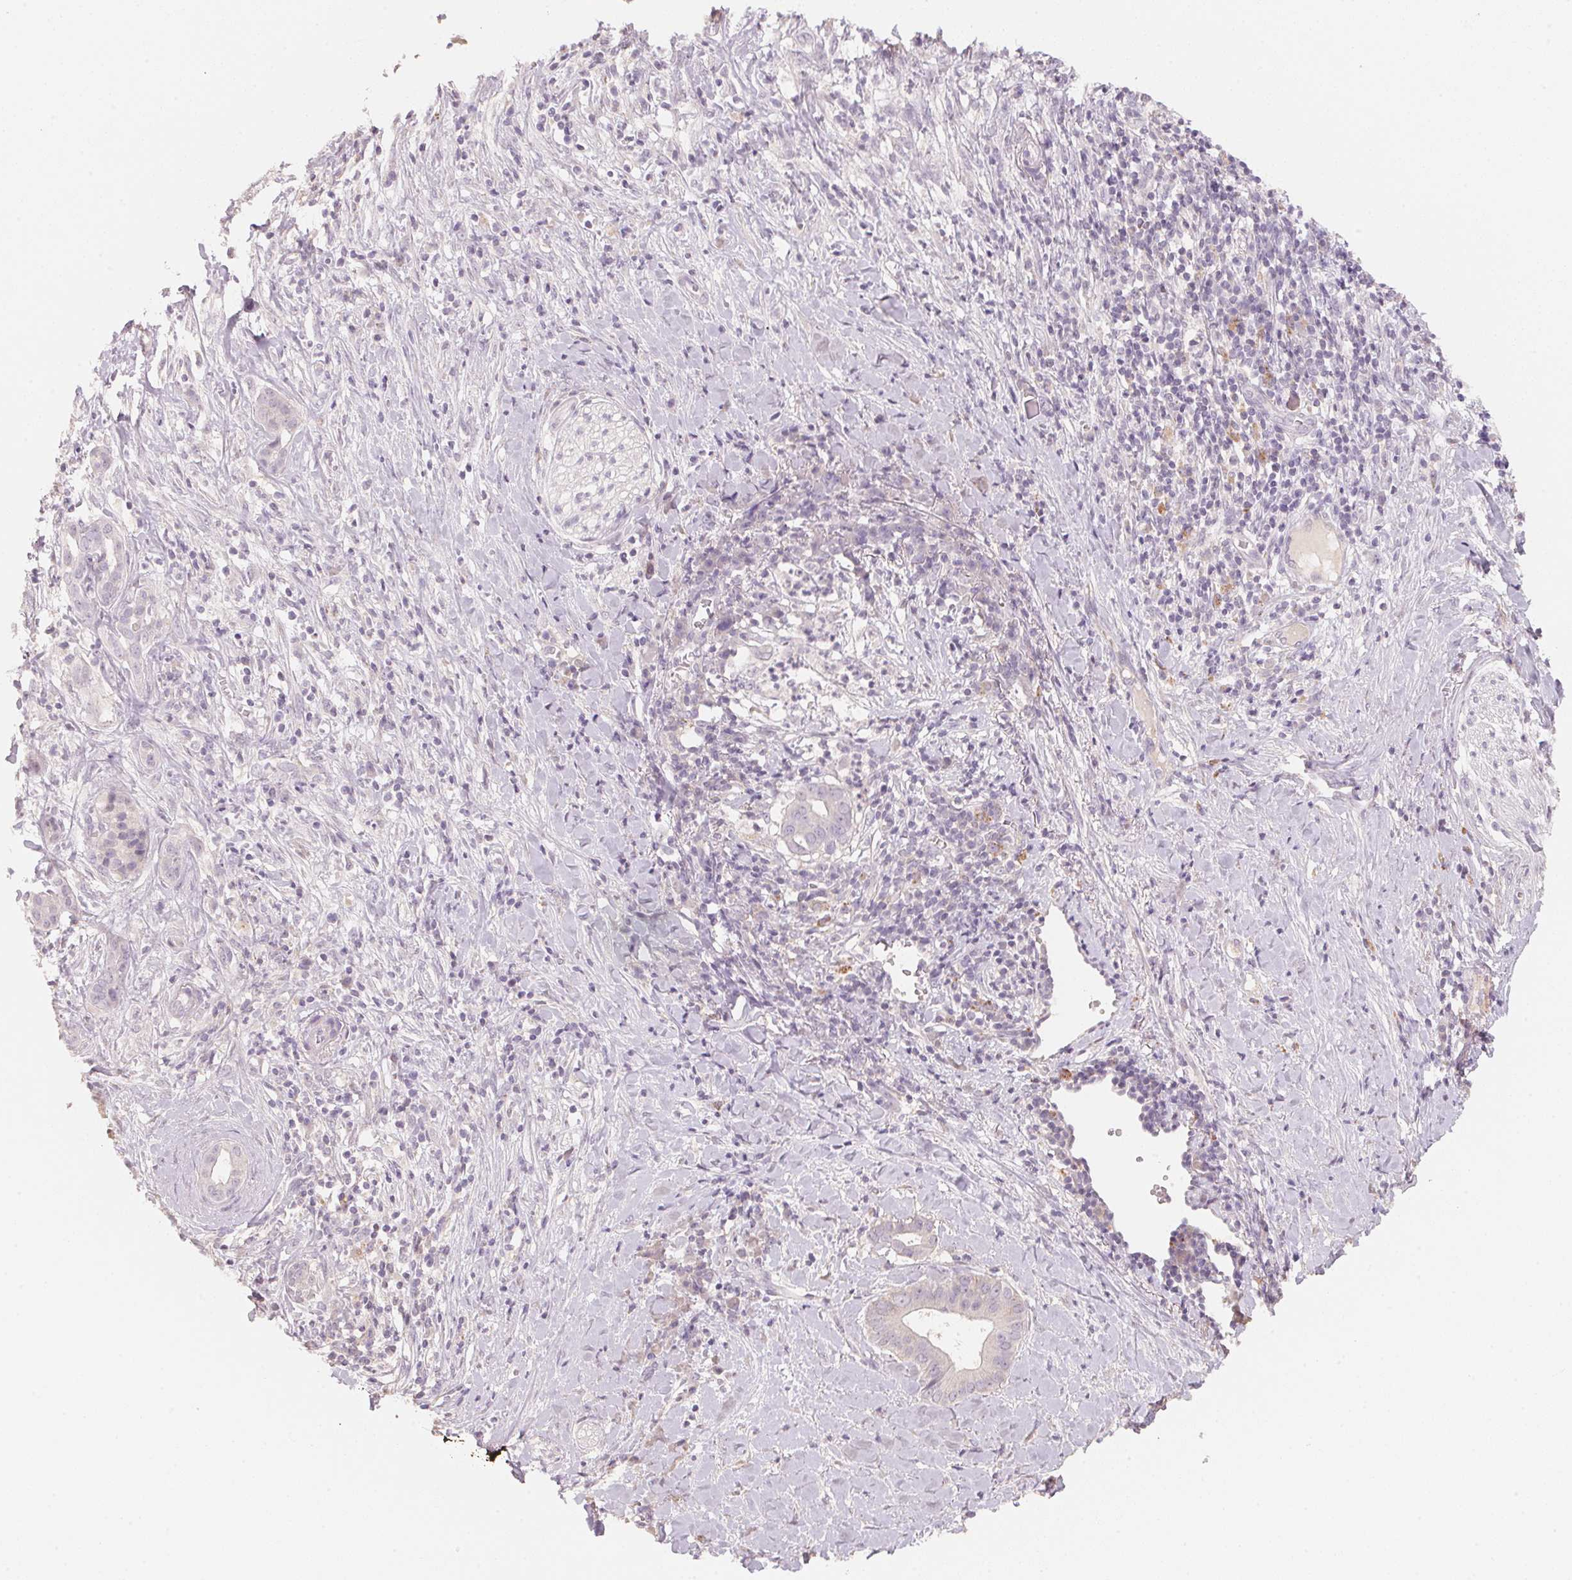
{"staining": {"intensity": "negative", "quantity": "none", "location": "none"}, "tissue": "pancreatic cancer", "cell_type": "Tumor cells", "image_type": "cancer", "snomed": [{"axis": "morphology", "description": "Adenocarcinoma, NOS"}, {"axis": "topography", "description": "Pancreas"}], "caption": "This is an IHC histopathology image of pancreatic cancer (adenocarcinoma). There is no expression in tumor cells.", "gene": "TREH", "patient": {"sex": "male", "age": 61}}